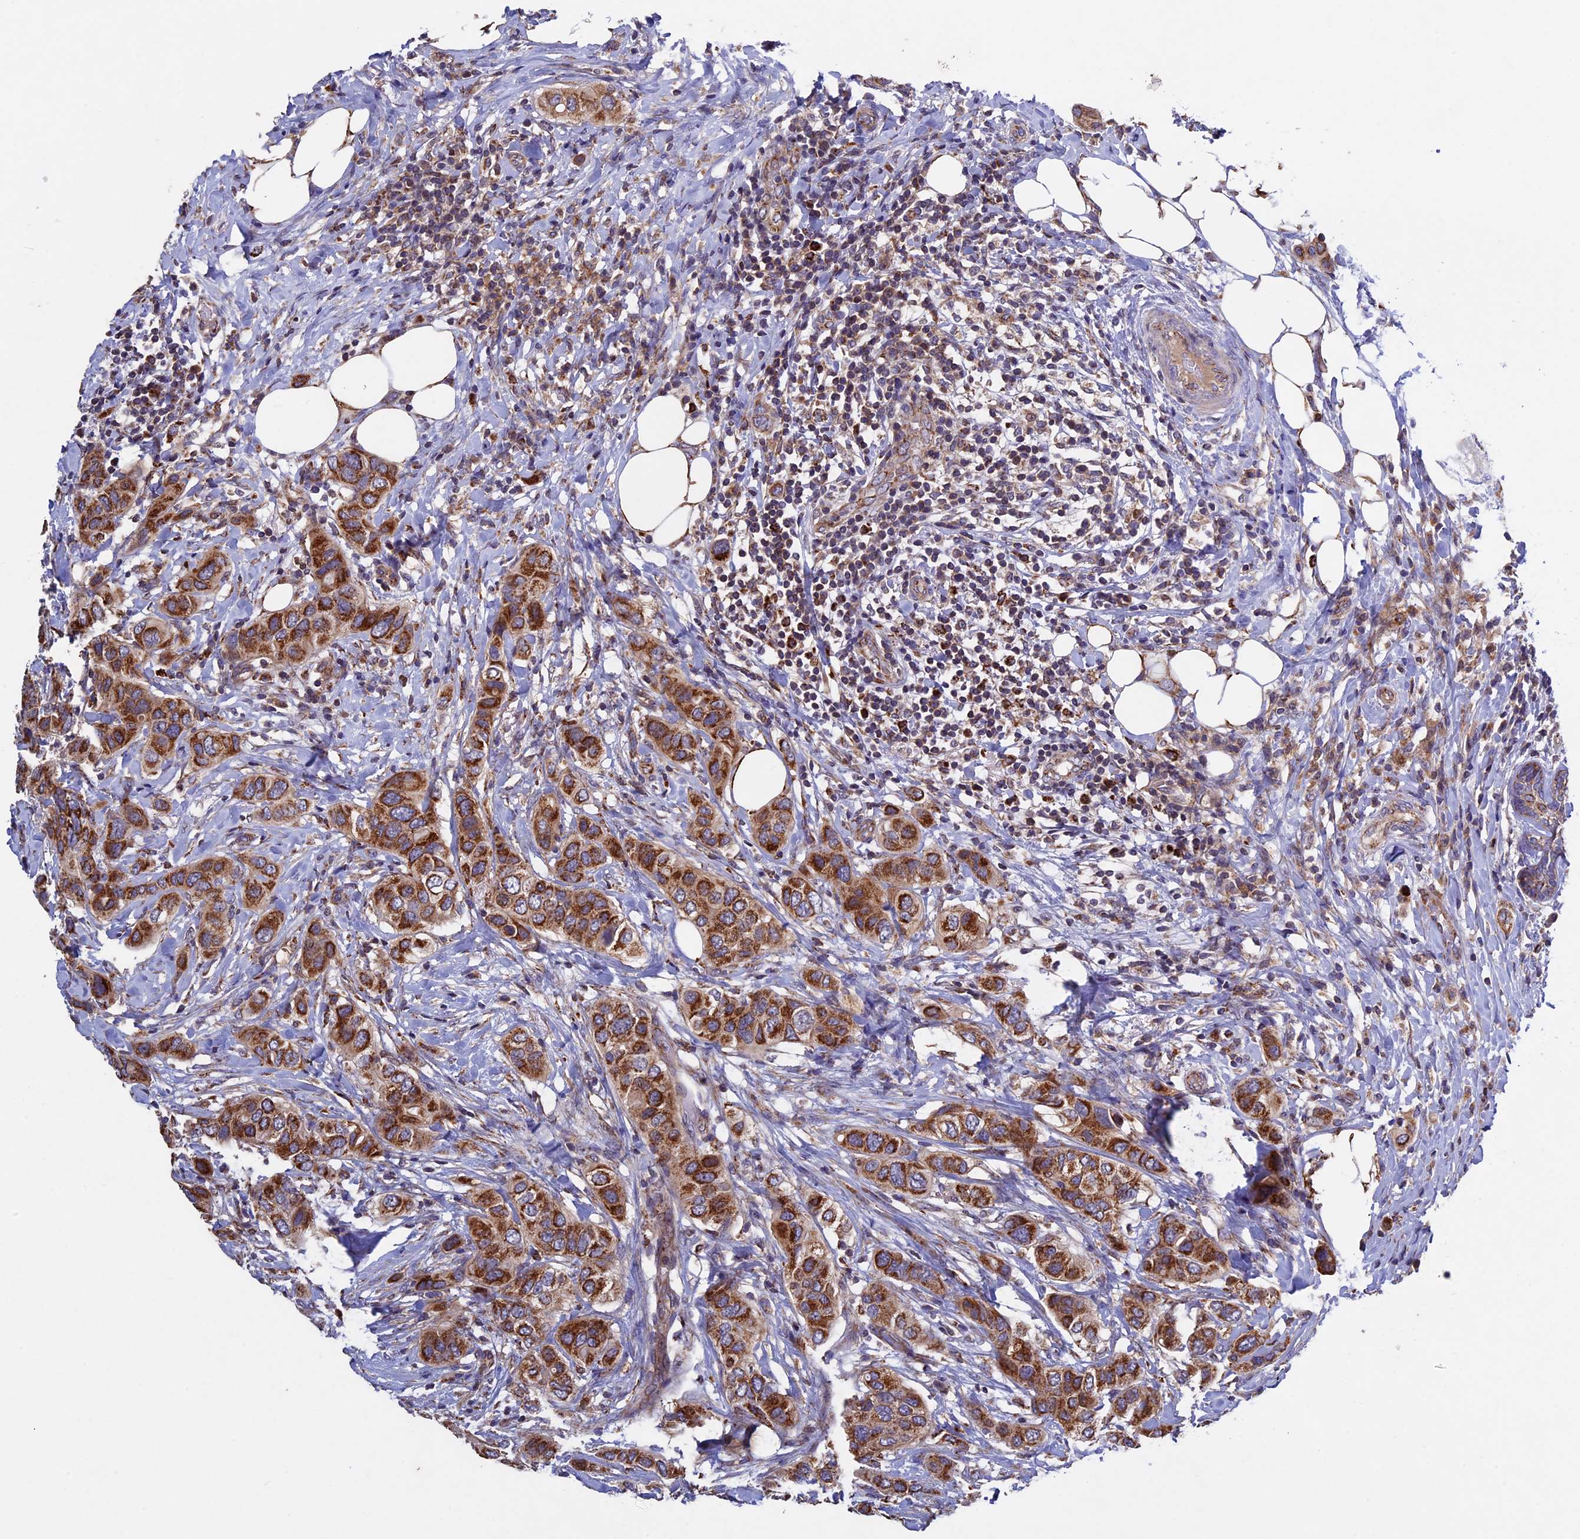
{"staining": {"intensity": "moderate", "quantity": ">75%", "location": "cytoplasmic/membranous"}, "tissue": "breast cancer", "cell_type": "Tumor cells", "image_type": "cancer", "snomed": [{"axis": "morphology", "description": "Lobular carcinoma"}, {"axis": "topography", "description": "Breast"}], "caption": "Human breast cancer stained with a protein marker exhibits moderate staining in tumor cells.", "gene": "RNF17", "patient": {"sex": "female", "age": 51}}